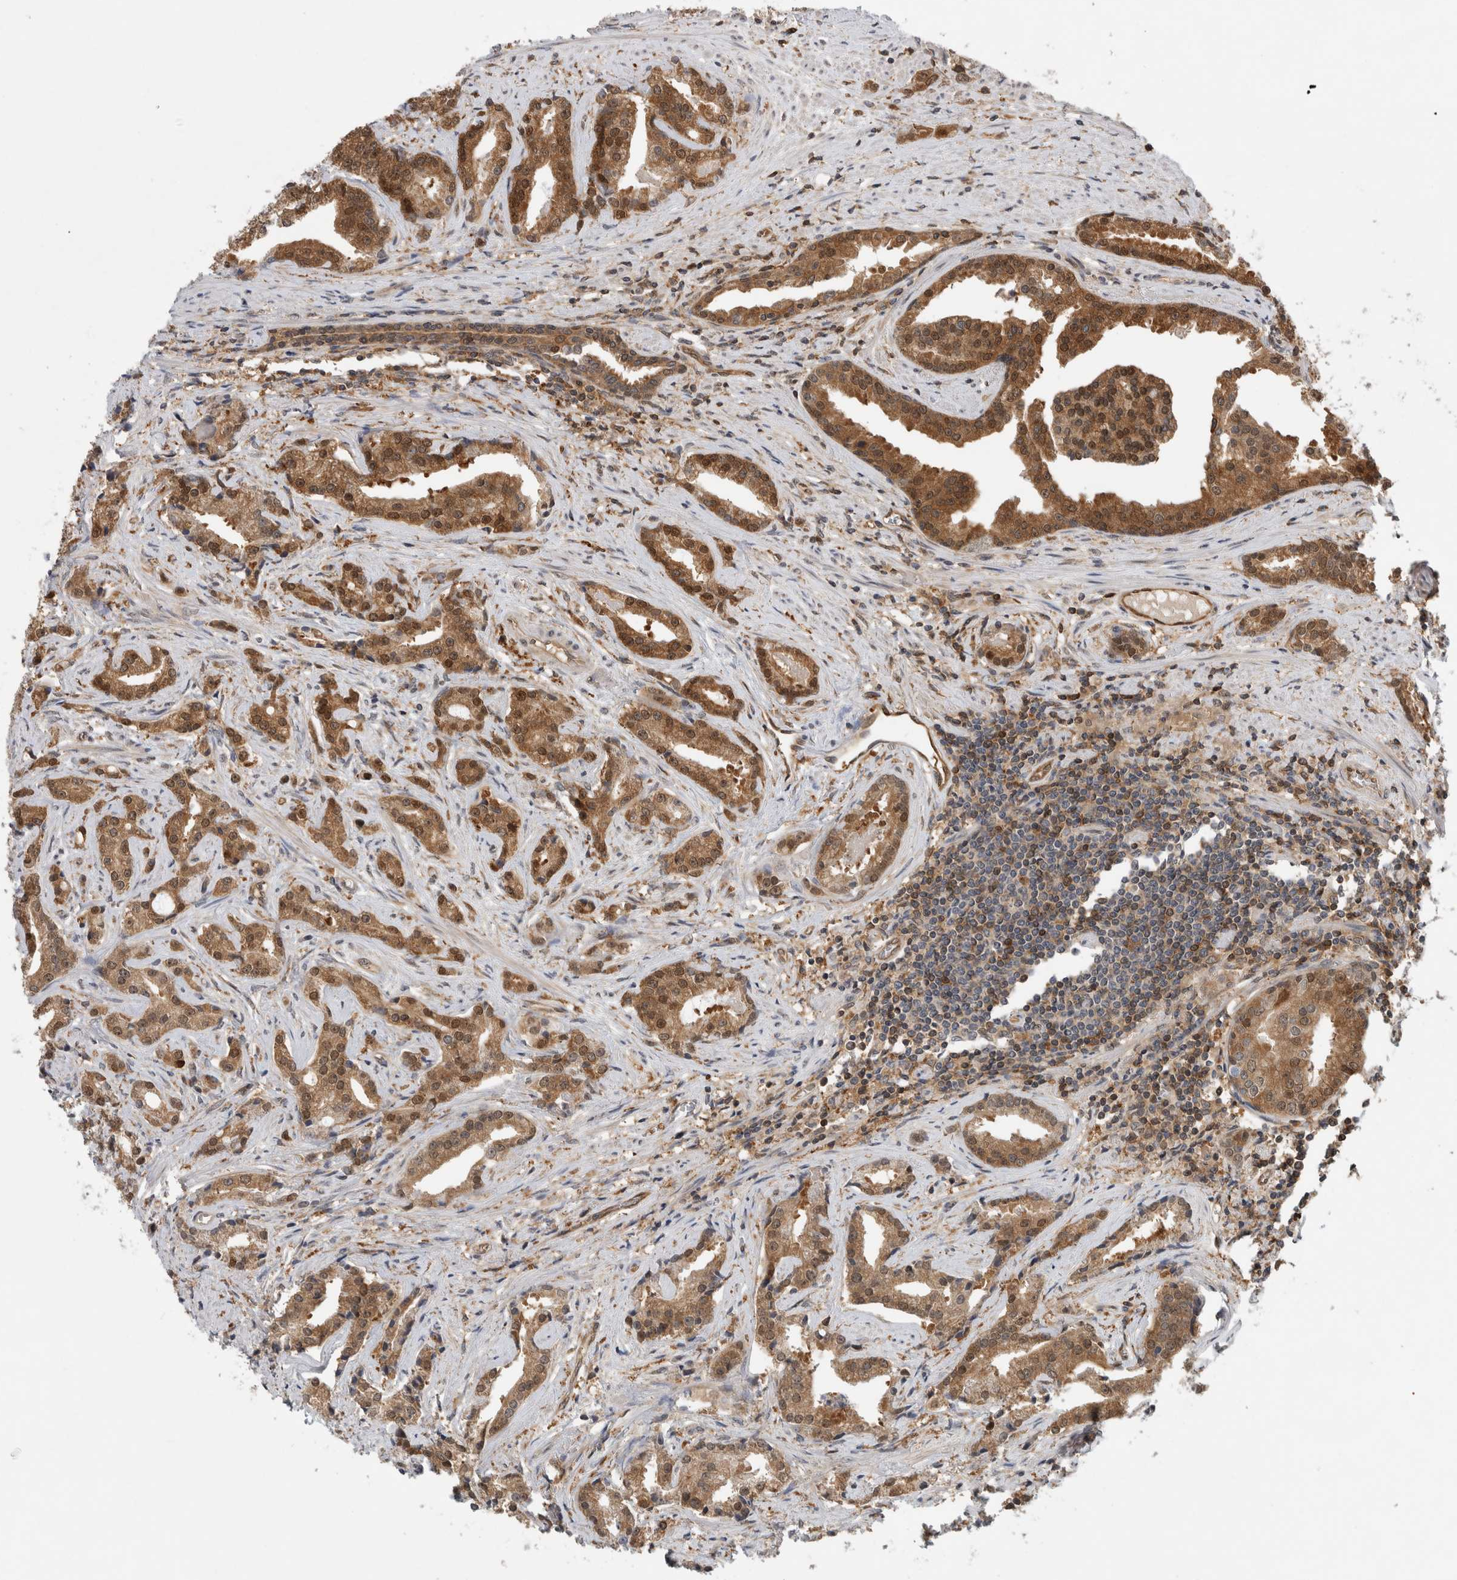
{"staining": {"intensity": "moderate", "quantity": ">75%", "location": "cytoplasmic/membranous,nuclear"}, "tissue": "prostate cancer", "cell_type": "Tumor cells", "image_type": "cancer", "snomed": [{"axis": "morphology", "description": "Adenocarcinoma, Low grade"}, {"axis": "topography", "description": "Prostate"}], "caption": "Low-grade adenocarcinoma (prostate) was stained to show a protein in brown. There is medium levels of moderate cytoplasmic/membranous and nuclear staining in about >75% of tumor cells. (IHC, brightfield microscopy, high magnification).", "gene": "ASTN2", "patient": {"sex": "male", "age": 67}}